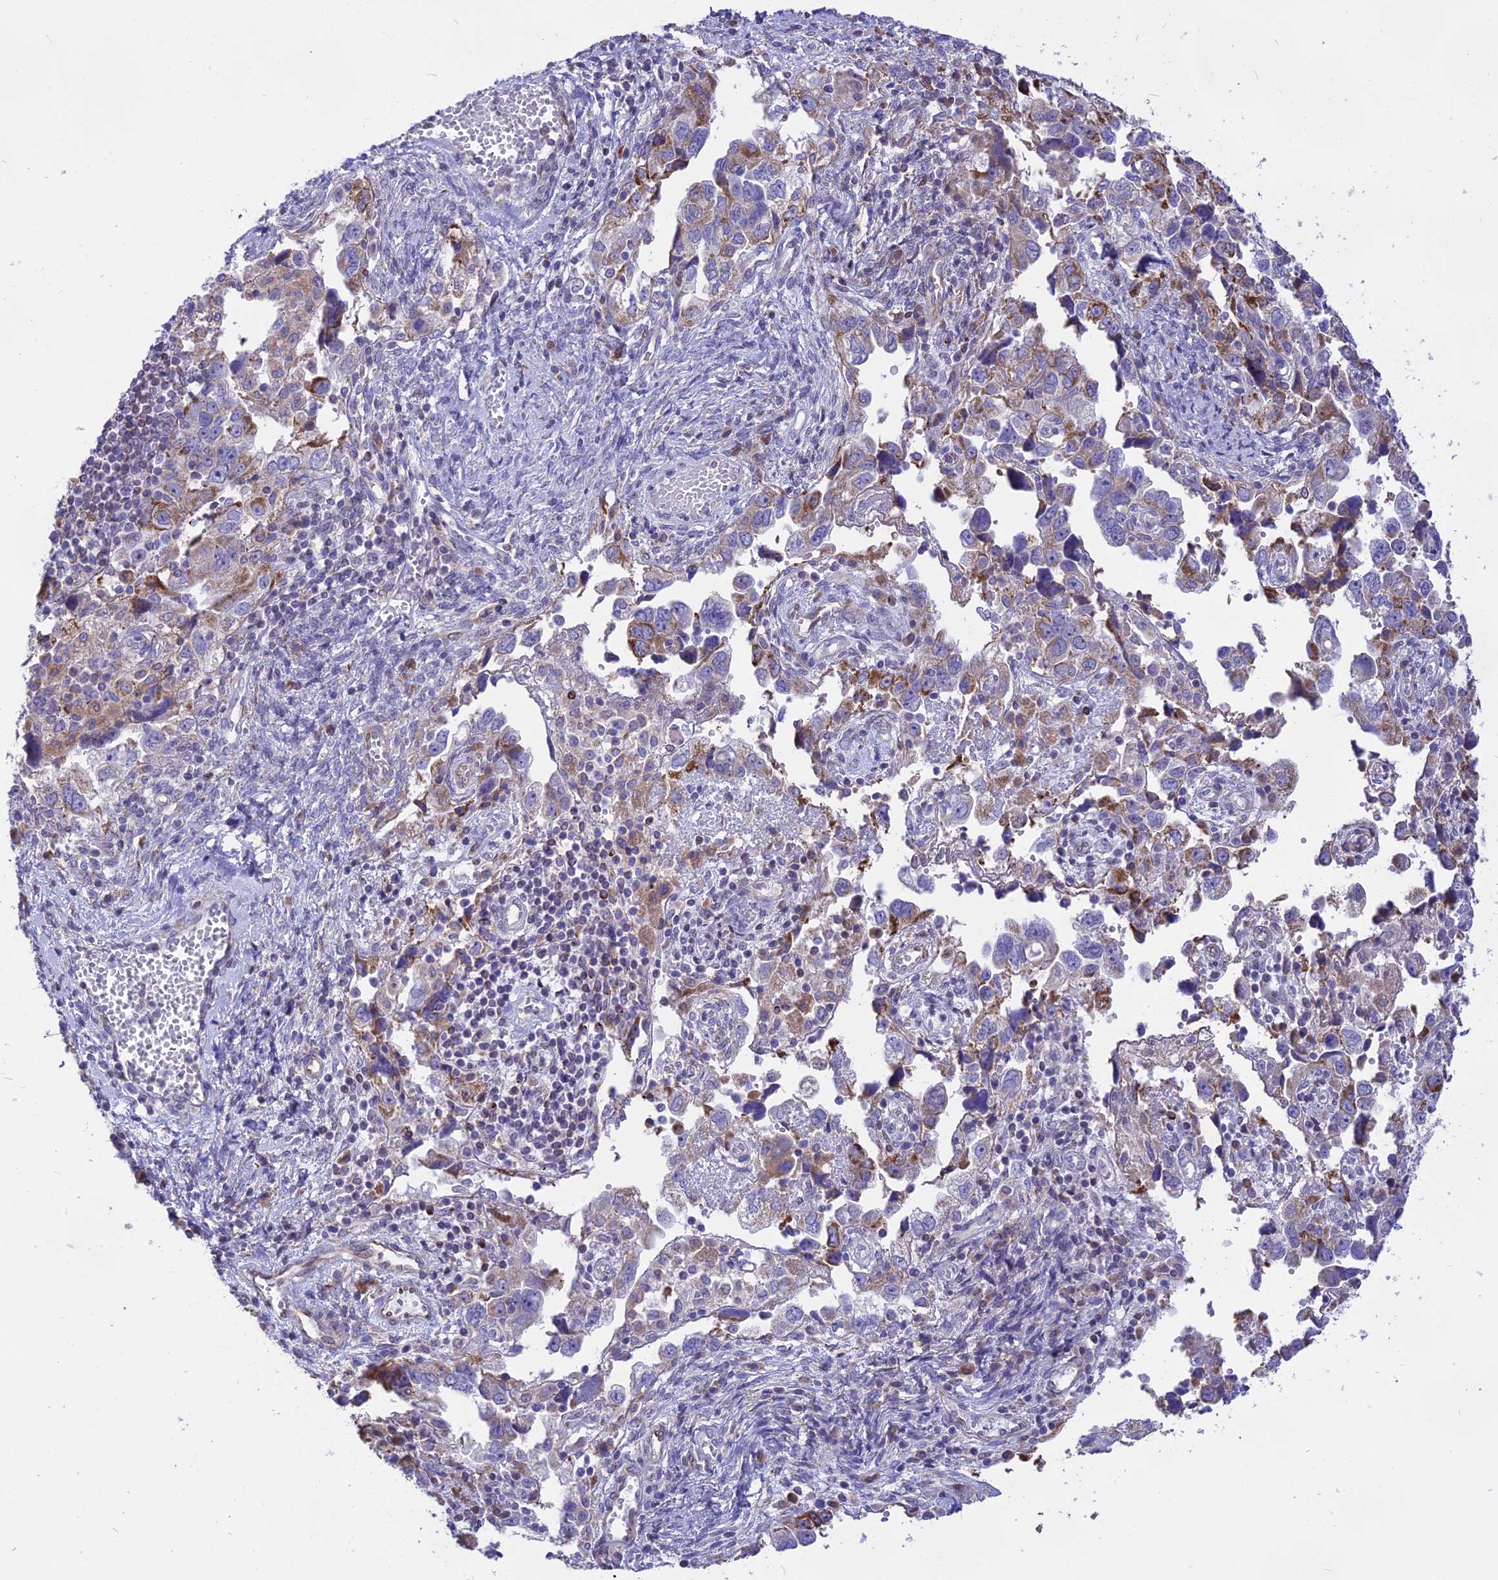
{"staining": {"intensity": "moderate", "quantity": "25%-75%", "location": "cytoplasmic/membranous"}, "tissue": "ovarian cancer", "cell_type": "Tumor cells", "image_type": "cancer", "snomed": [{"axis": "morphology", "description": "Carcinoma, NOS"}, {"axis": "morphology", "description": "Cystadenocarcinoma, serous, NOS"}, {"axis": "topography", "description": "Ovary"}], "caption": "This is a histology image of immunohistochemistry staining of carcinoma (ovarian), which shows moderate staining in the cytoplasmic/membranous of tumor cells.", "gene": "DOC2B", "patient": {"sex": "female", "age": 69}}